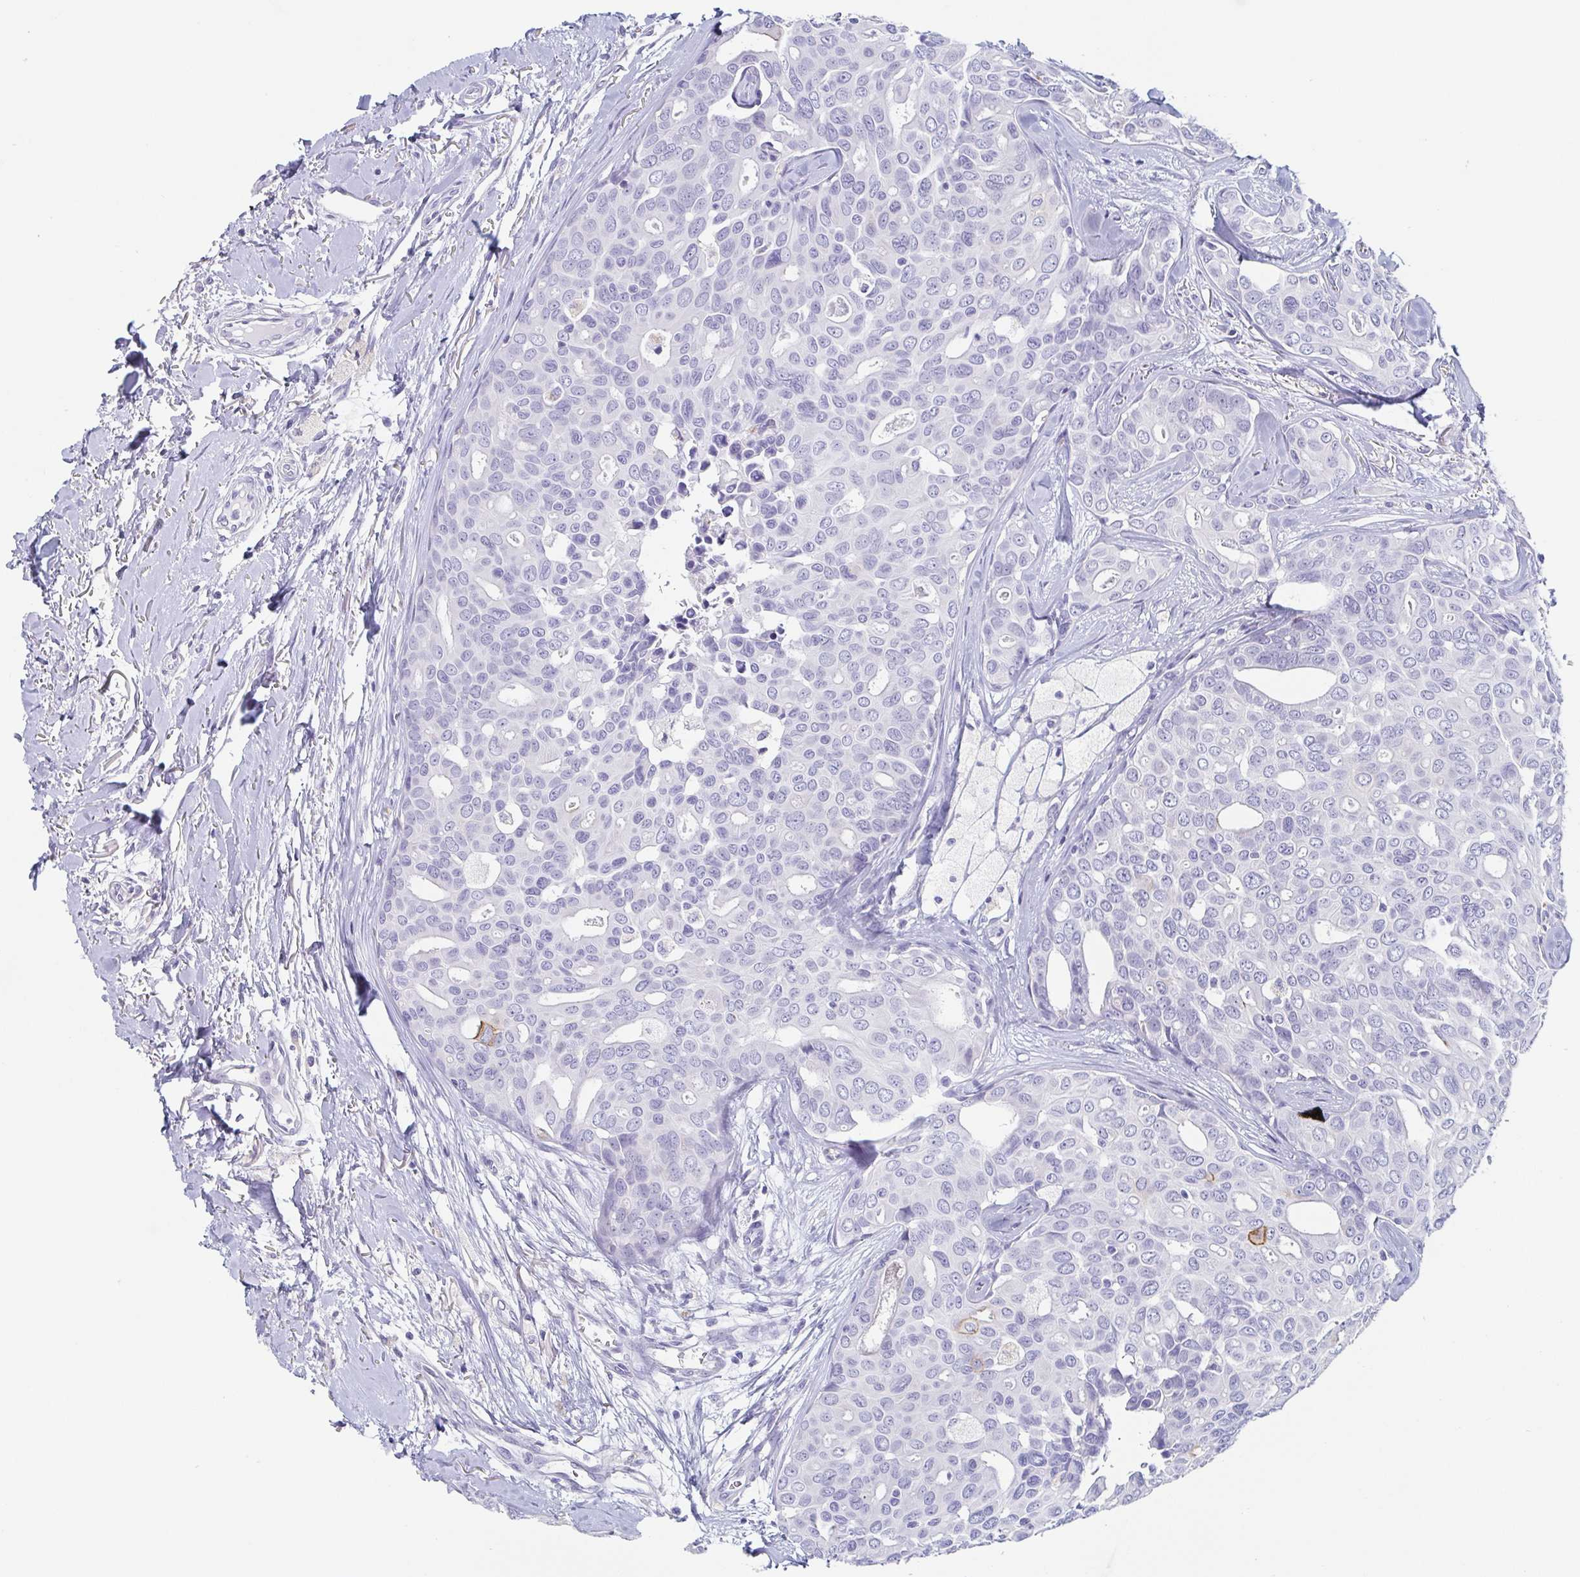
{"staining": {"intensity": "negative", "quantity": "none", "location": "none"}, "tissue": "breast cancer", "cell_type": "Tumor cells", "image_type": "cancer", "snomed": [{"axis": "morphology", "description": "Duct carcinoma"}, {"axis": "topography", "description": "Breast"}], "caption": "Protein analysis of breast invasive ductal carcinoma demonstrates no significant staining in tumor cells.", "gene": "TAGLN3", "patient": {"sex": "female", "age": 54}}